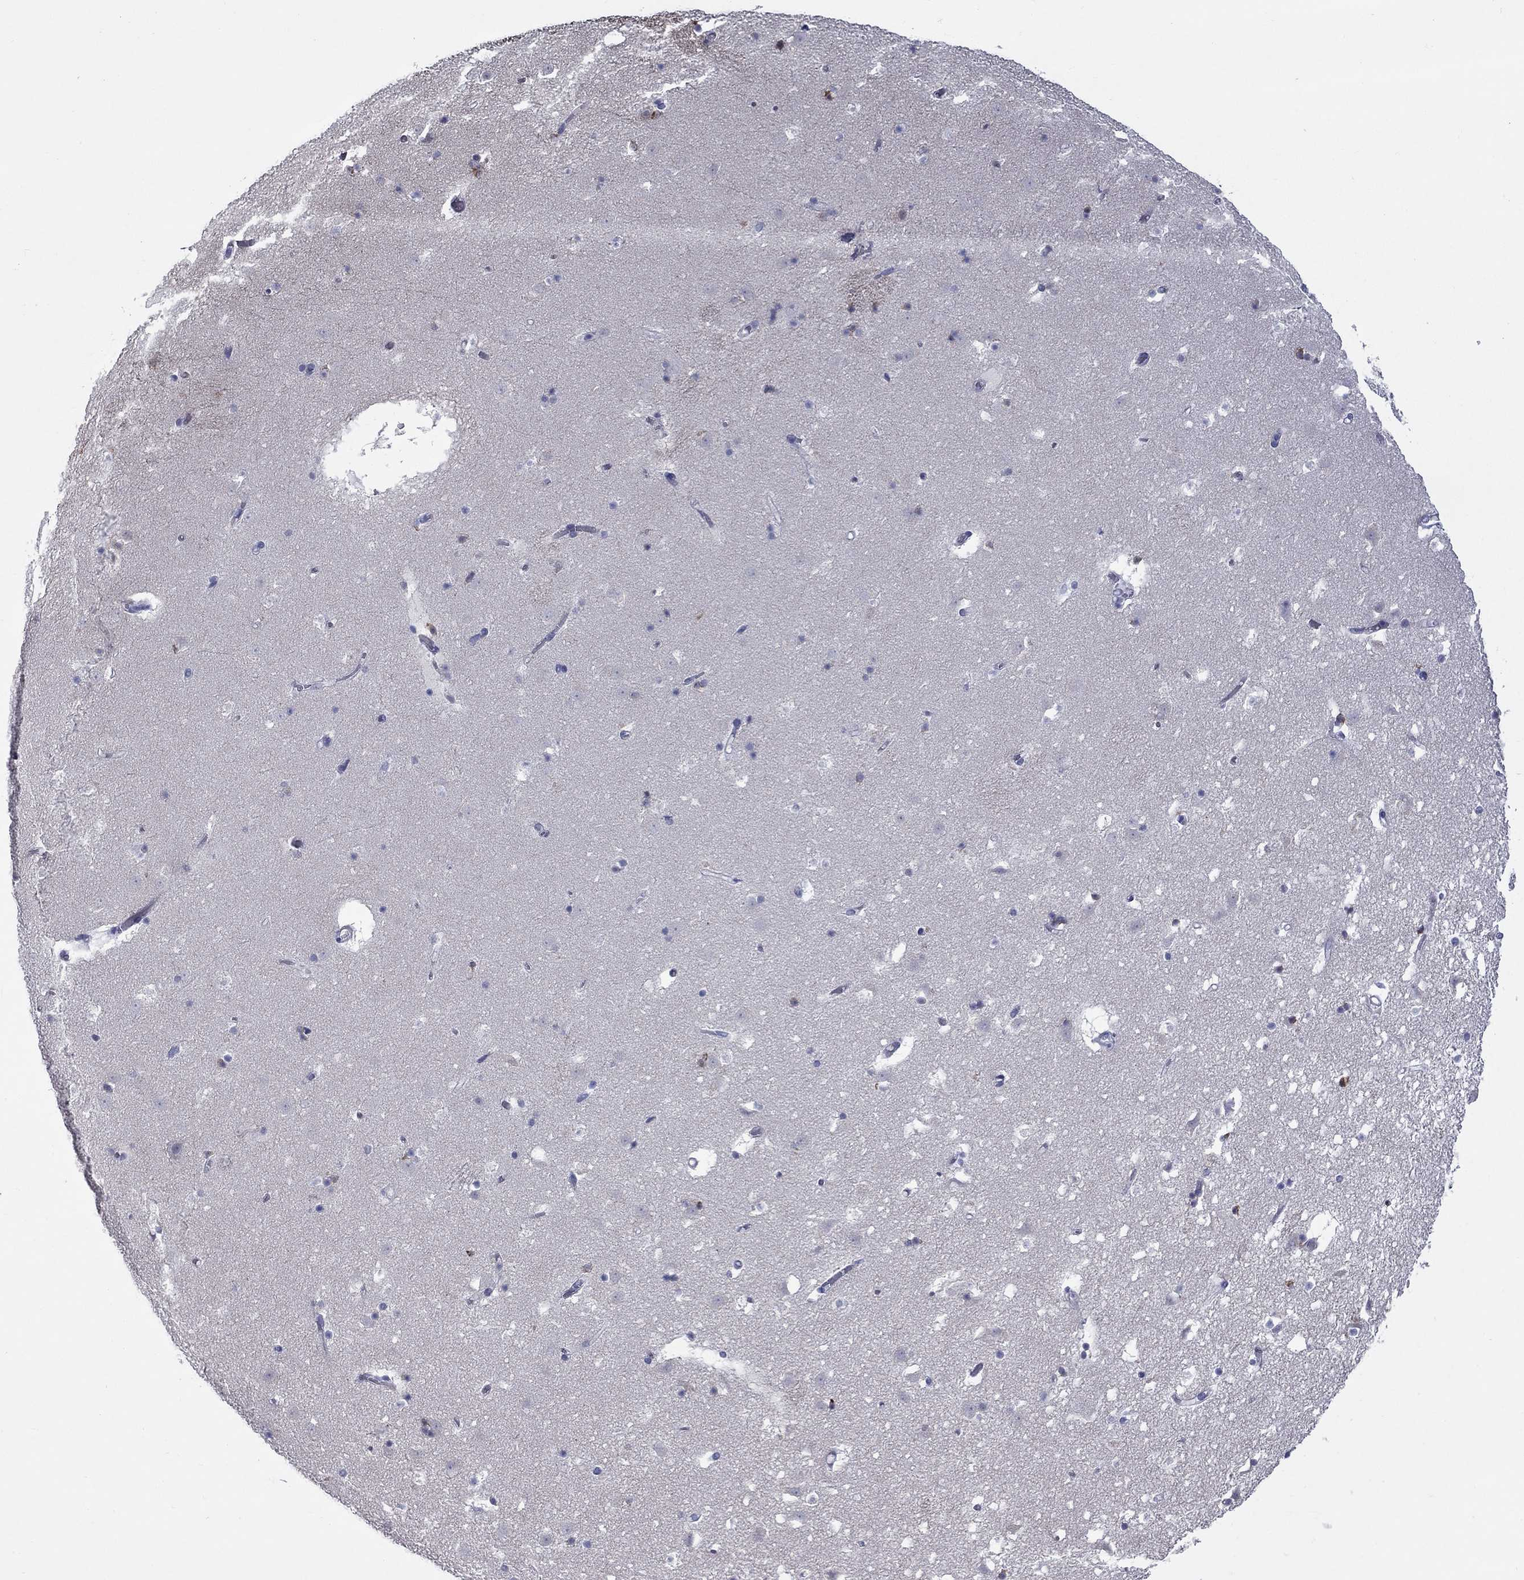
{"staining": {"intensity": "negative", "quantity": "none", "location": "none"}, "tissue": "caudate", "cell_type": "Glial cells", "image_type": "normal", "snomed": [{"axis": "morphology", "description": "Normal tissue, NOS"}, {"axis": "topography", "description": "Lateral ventricle wall"}], "caption": "This photomicrograph is of benign caudate stained with immunohistochemistry to label a protein in brown with the nuclei are counter-stained blue. There is no positivity in glial cells. (Stains: DAB immunohistochemistry with hematoxylin counter stain, Microscopy: brightfield microscopy at high magnification).", "gene": "UNC119B", "patient": {"sex": "female", "age": 42}}